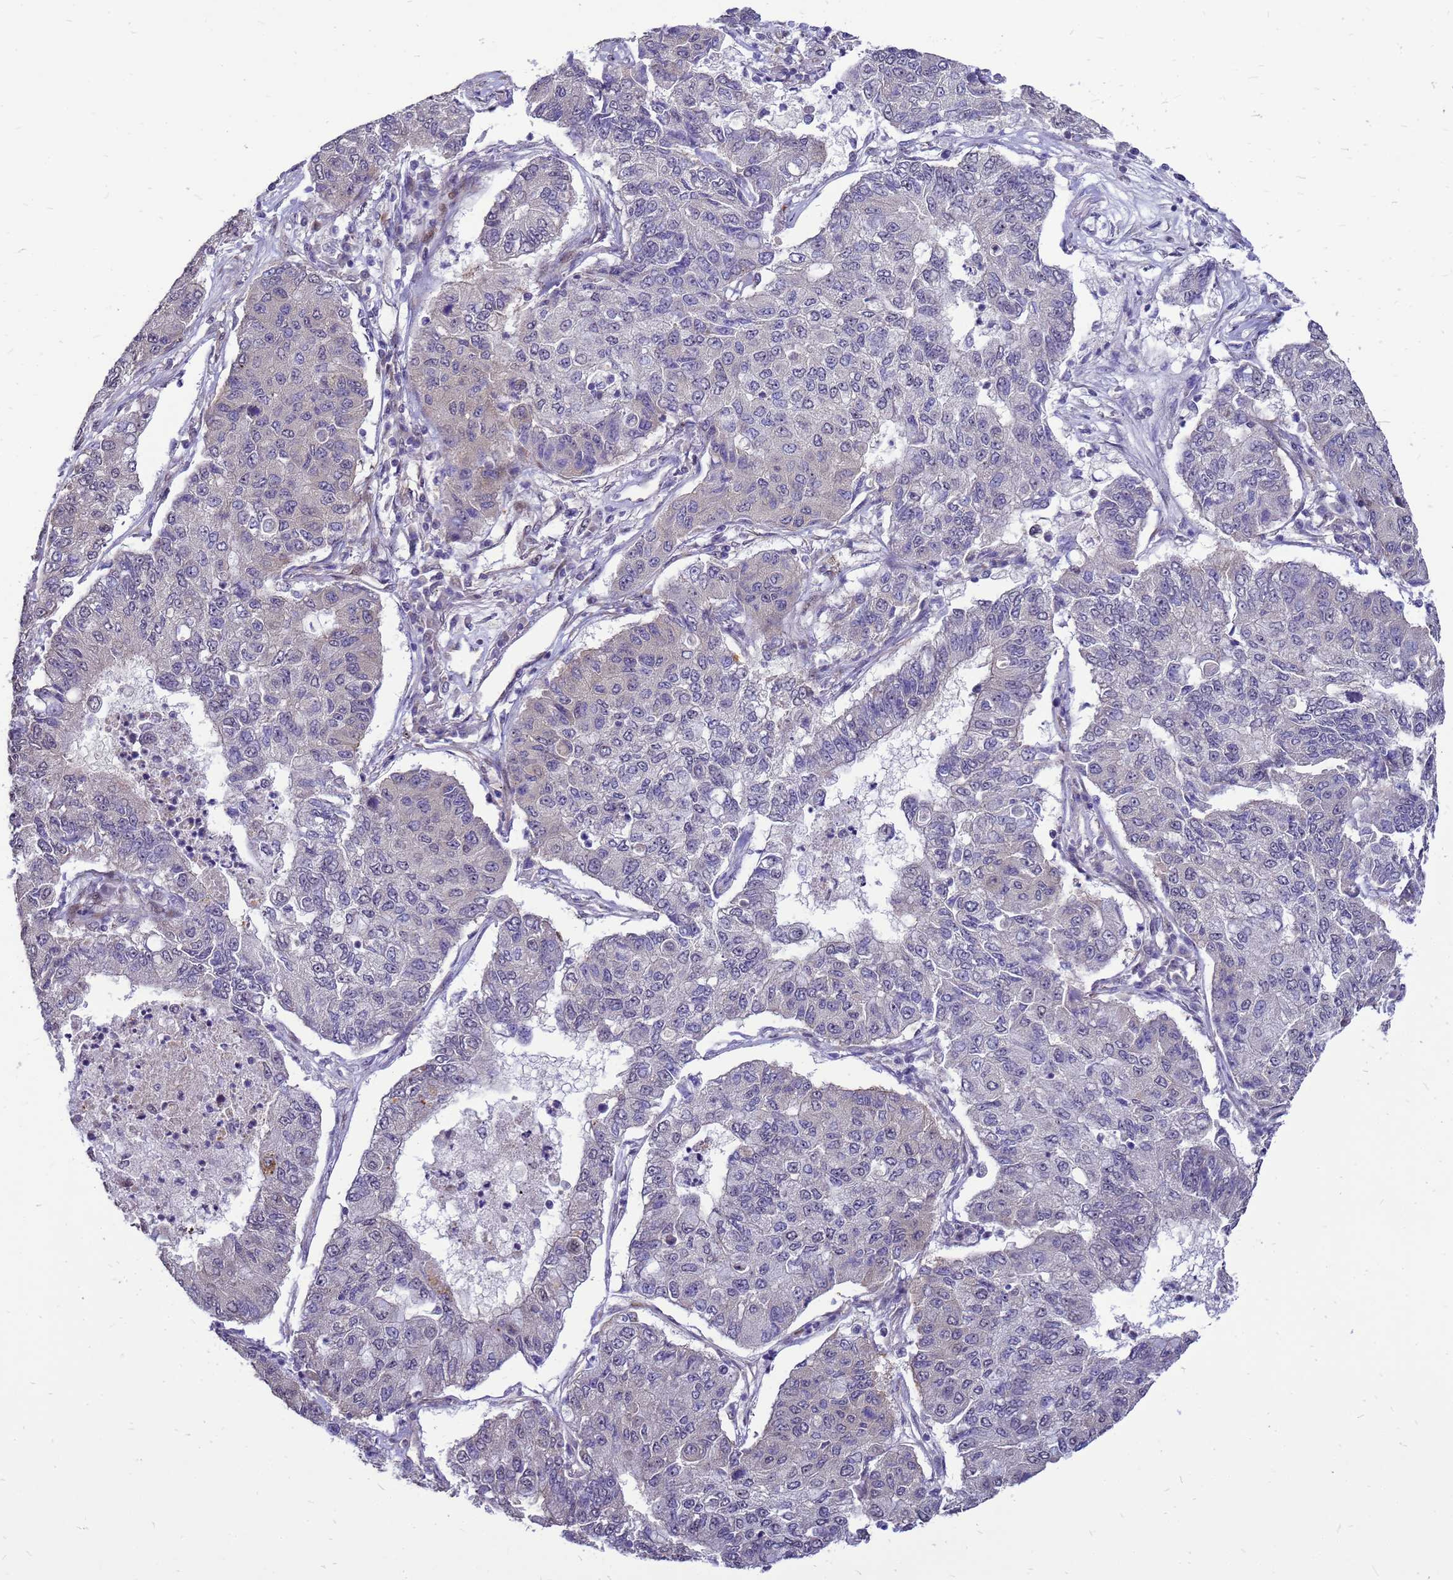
{"staining": {"intensity": "negative", "quantity": "none", "location": "none"}, "tissue": "lung cancer", "cell_type": "Tumor cells", "image_type": "cancer", "snomed": [{"axis": "morphology", "description": "Squamous cell carcinoma, NOS"}, {"axis": "topography", "description": "Lung"}], "caption": "Tumor cells are negative for brown protein staining in lung cancer (squamous cell carcinoma).", "gene": "RSPO1", "patient": {"sex": "male", "age": 74}}